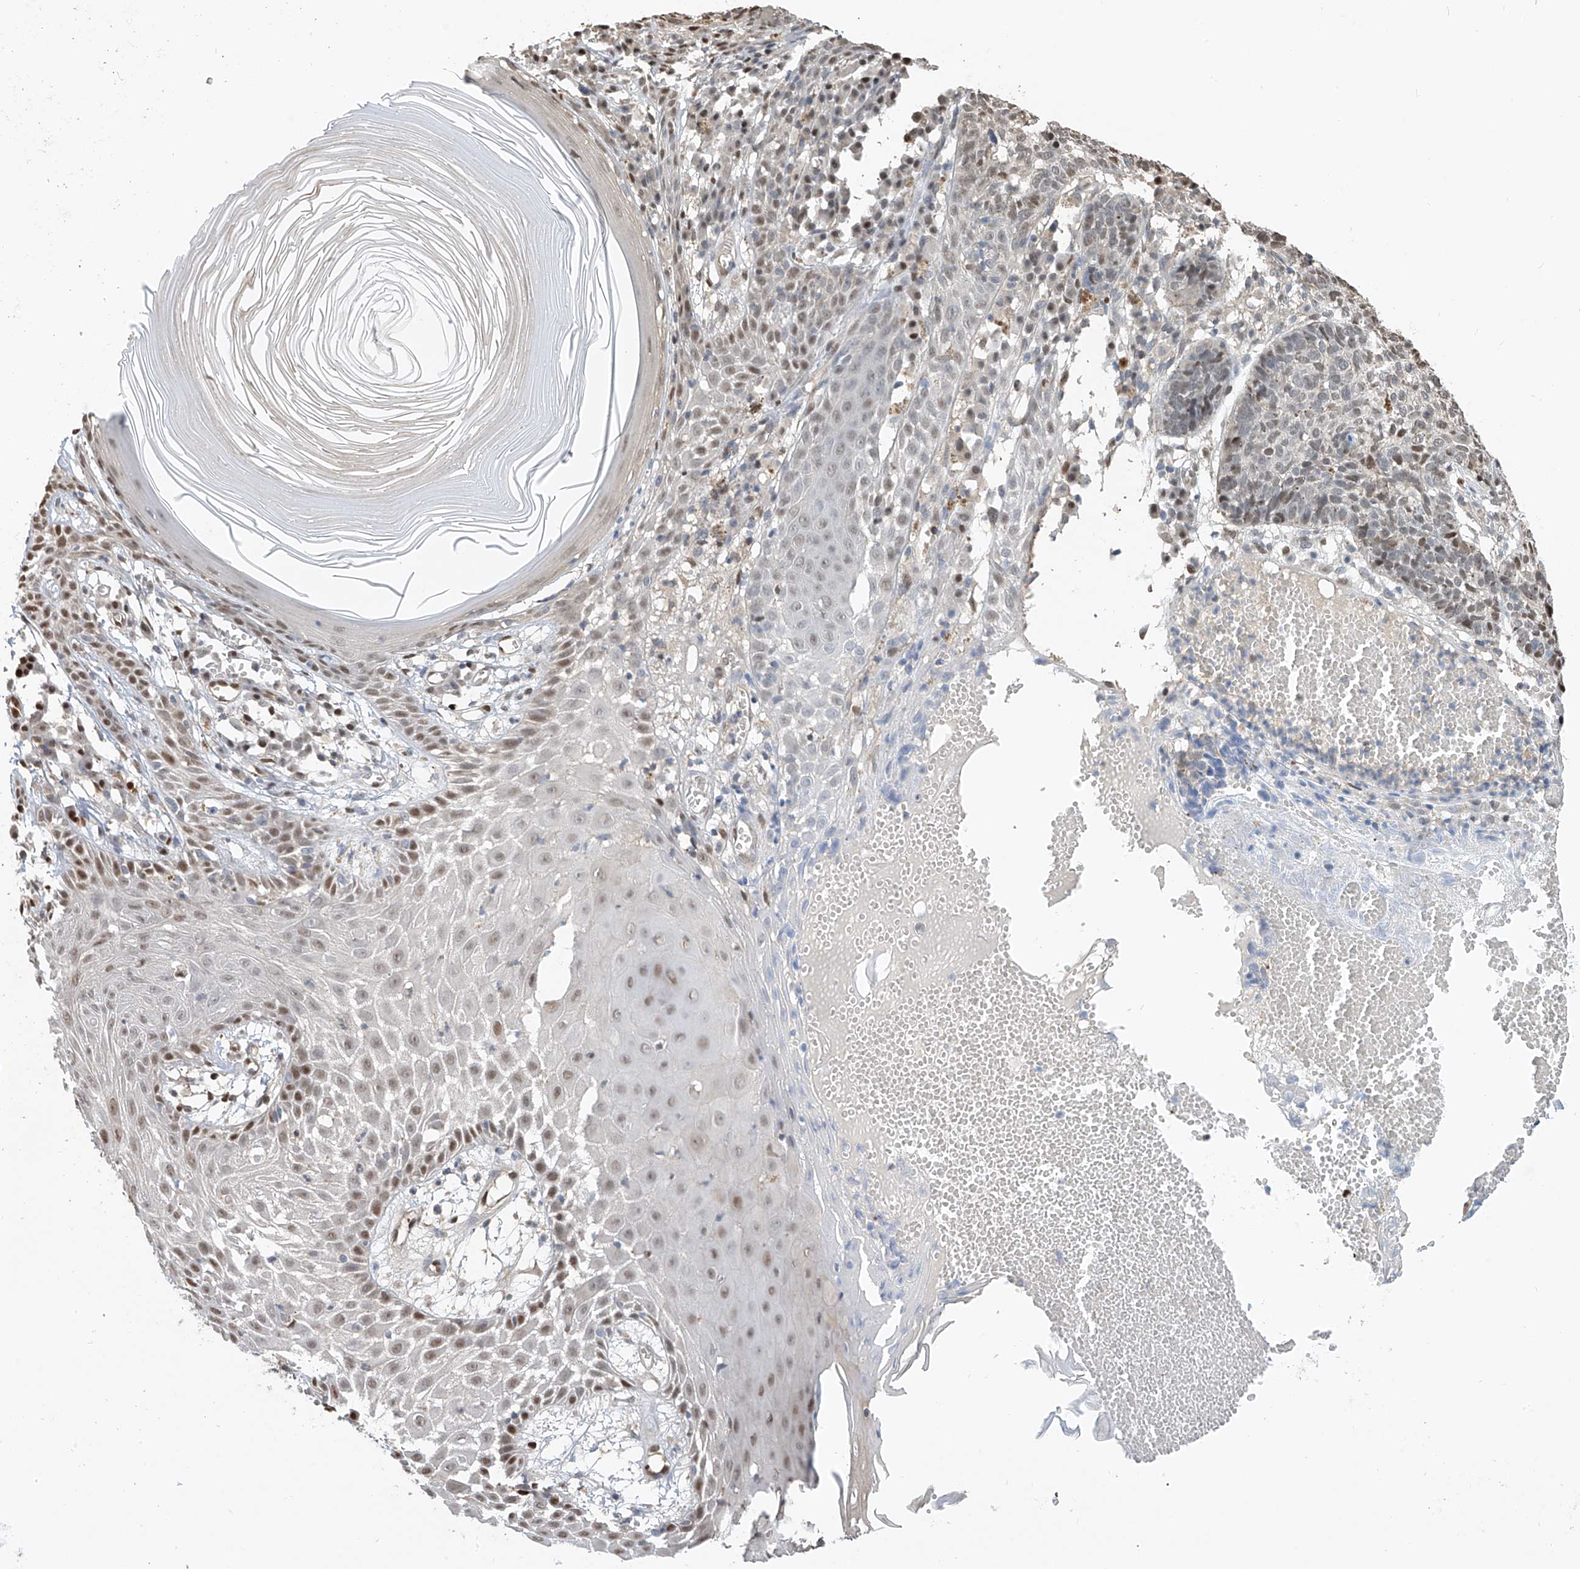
{"staining": {"intensity": "weak", "quantity": "<25%", "location": "nuclear"}, "tissue": "skin cancer", "cell_type": "Tumor cells", "image_type": "cancer", "snomed": [{"axis": "morphology", "description": "Basal cell carcinoma"}, {"axis": "topography", "description": "Skin"}], "caption": "Tumor cells show no significant protein expression in skin cancer (basal cell carcinoma).", "gene": "PMM1", "patient": {"sex": "male", "age": 85}}